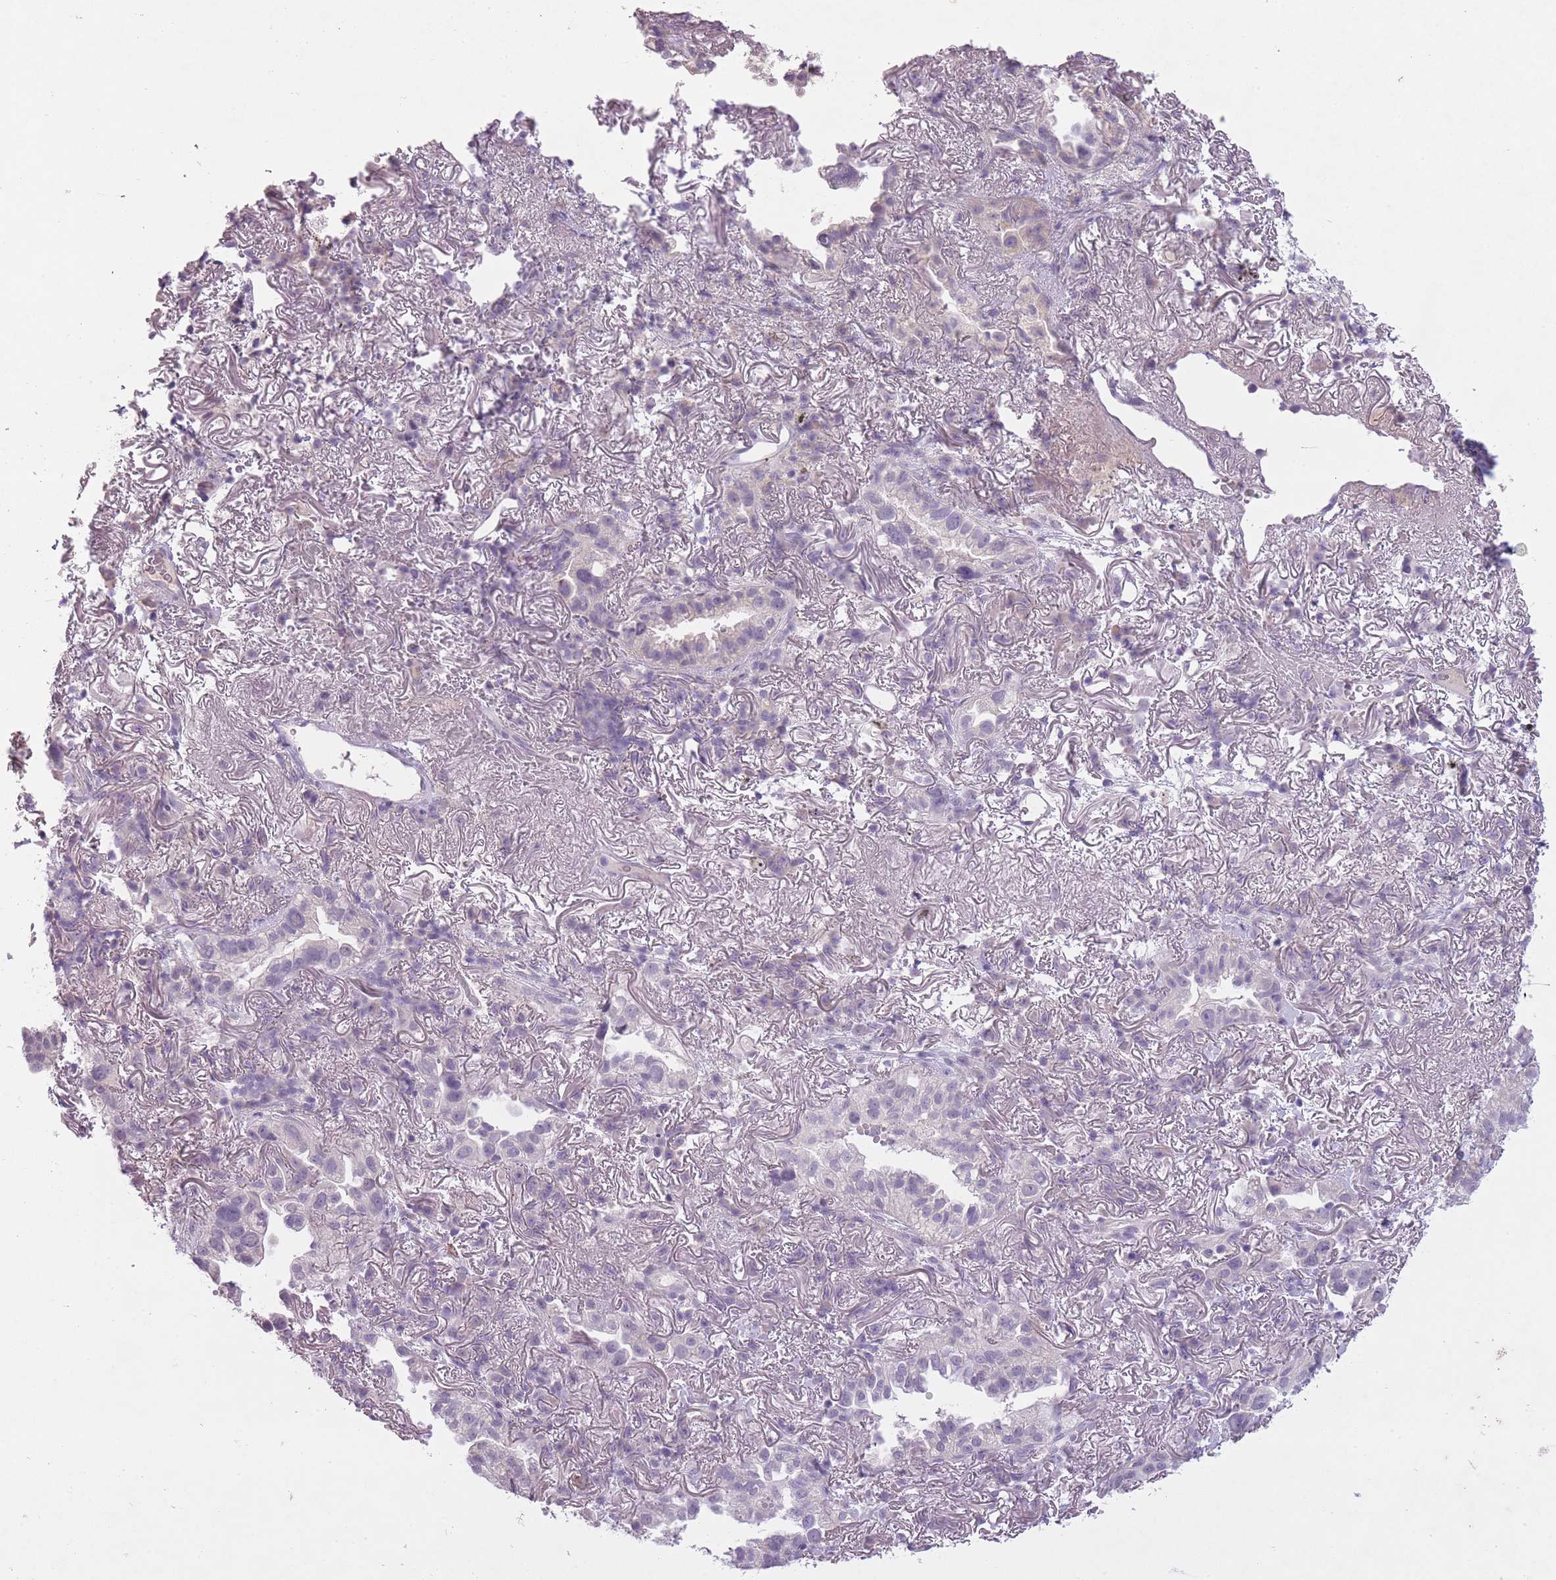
{"staining": {"intensity": "negative", "quantity": "none", "location": "none"}, "tissue": "lung cancer", "cell_type": "Tumor cells", "image_type": "cancer", "snomed": [{"axis": "morphology", "description": "Adenocarcinoma, NOS"}, {"axis": "topography", "description": "Lung"}], "caption": "Tumor cells are negative for protein expression in human lung adenocarcinoma. (DAB immunohistochemistry (IHC) visualized using brightfield microscopy, high magnification).", "gene": "FAM43B", "patient": {"sex": "female", "age": 69}}